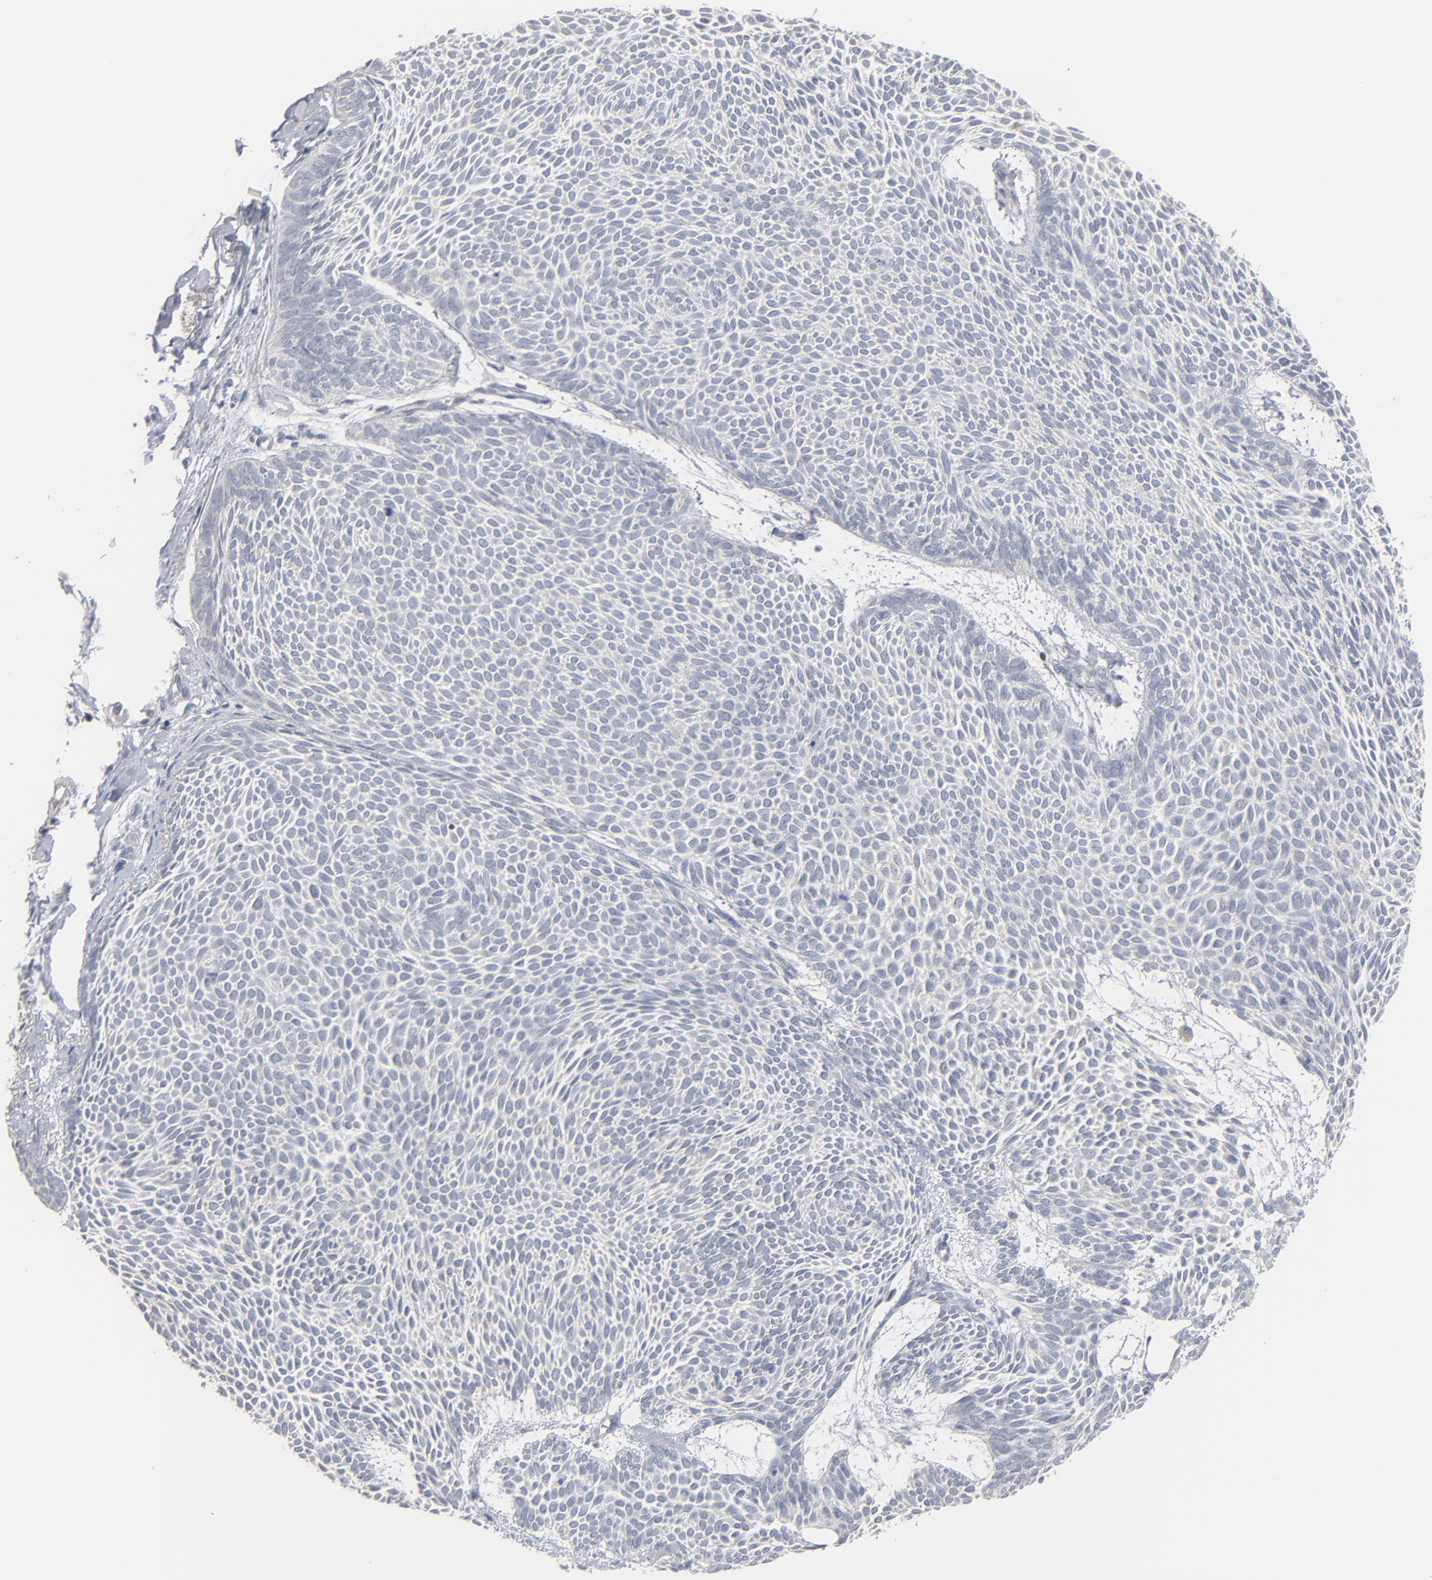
{"staining": {"intensity": "negative", "quantity": "none", "location": "none"}, "tissue": "skin cancer", "cell_type": "Tumor cells", "image_type": "cancer", "snomed": [{"axis": "morphology", "description": "Basal cell carcinoma"}, {"axis": "topography", "description": "Skin"}], "caption": "IHC of human skin cancer (basal cell carcinoma) demonstrates no positivity in tumor cells. (Stains: DAB IHC with hematoxylin counter stain, Microscopy: brightfield microscopy at high magnification).", "gene": "STAT4", "patient": {"sex": "male", "age": 84}}